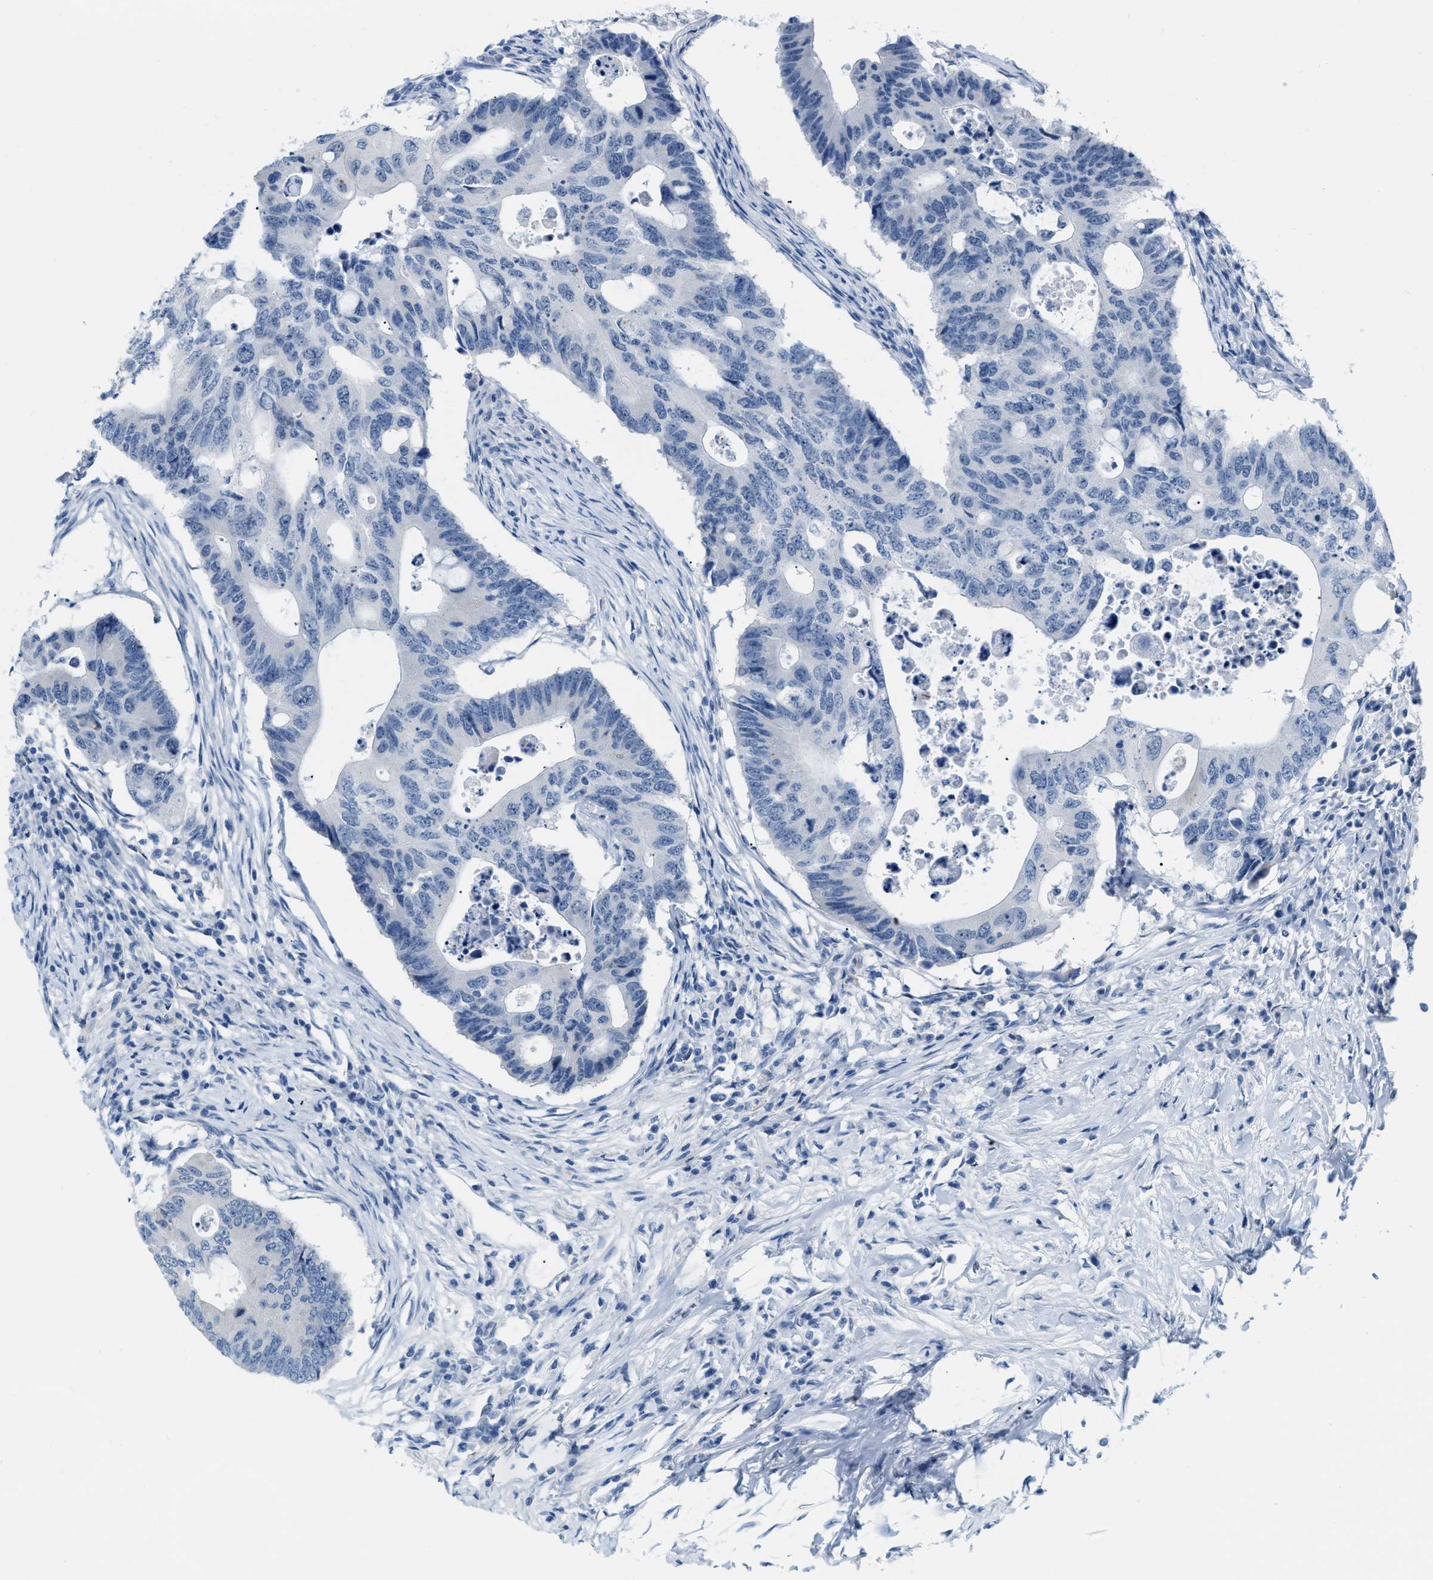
{"staining": {"intensity": "negative", "quantity": "none", "location": "none"}, "tissue": "colorectal cancer", "cell_type": "Tumor cells", "image_type": "cancer", "snomed": [{"axis": "morphology", "description": "Adenocarcinoma, NOS"}, {"axis": "topography", "description": "Colon"}], "caption": "Immunohistochemistry of adenocarcinoma (colorectal) shows no positivity in tumor cells.", "gene": "PHRF1", "patient": {"sex": "male", "age": 71}}